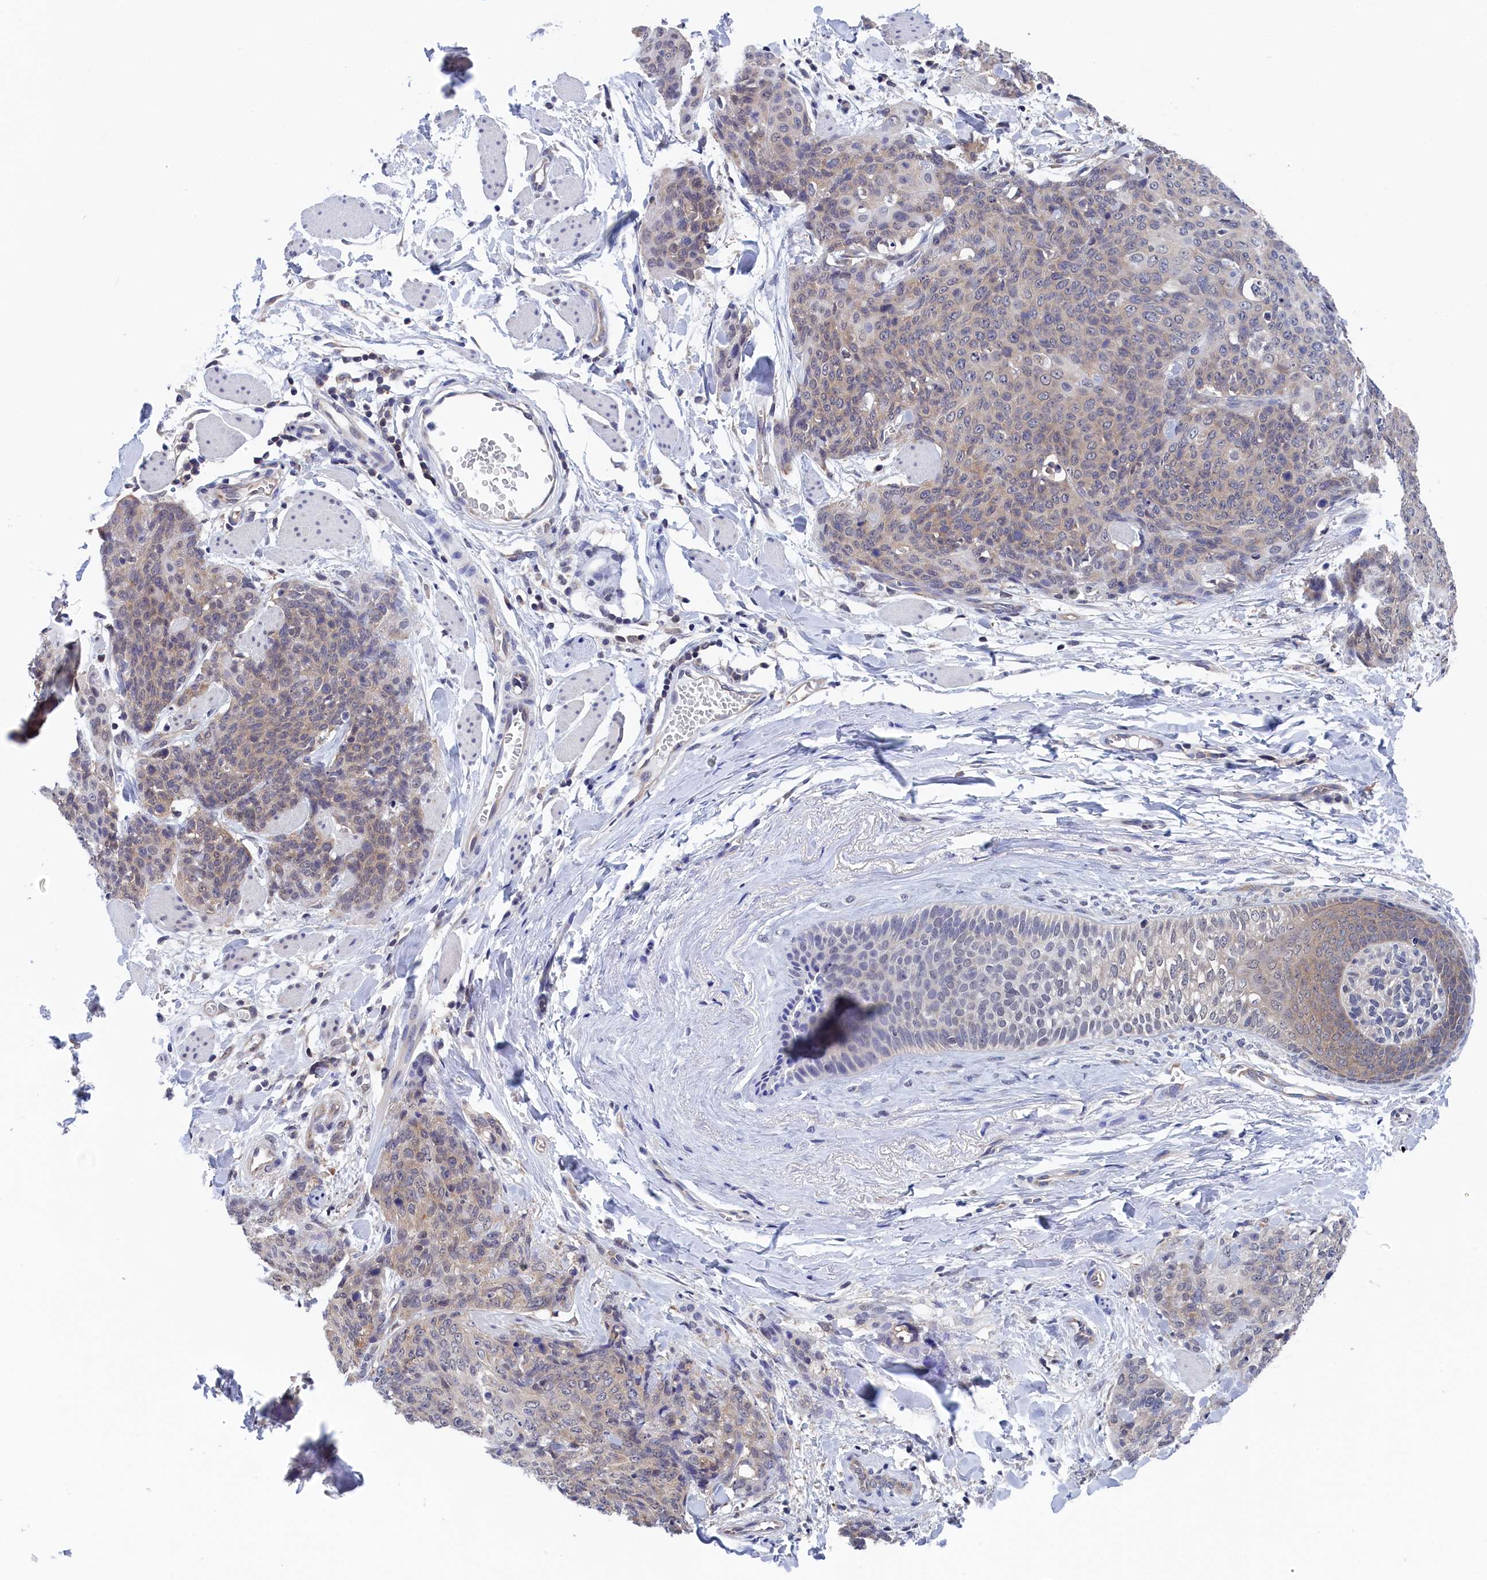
{"staining": {"intensity": "negative", "quantity": "none", "location": "none"}, "tissue": "skin cancer", "cell_type": "Tumor cells", "image_type": "cancer", "snomed": [{"axis": "morphology", "description": "Squamous cell carcinoma, NOS"}, {"axis": "topography", "description": "Skin"}, {"axis": "topography", "description": "Vulva"}], "caption": "Immunohistochemical staining of human skin squamous cell carcinoma shows no significant positivity in tumor cells. The staining is performed using DAB brown chromogen with nuclei counter-stained in using hematoxylin.", "gene": "PGP", "patient": {"sex": "female", "age": 85}}